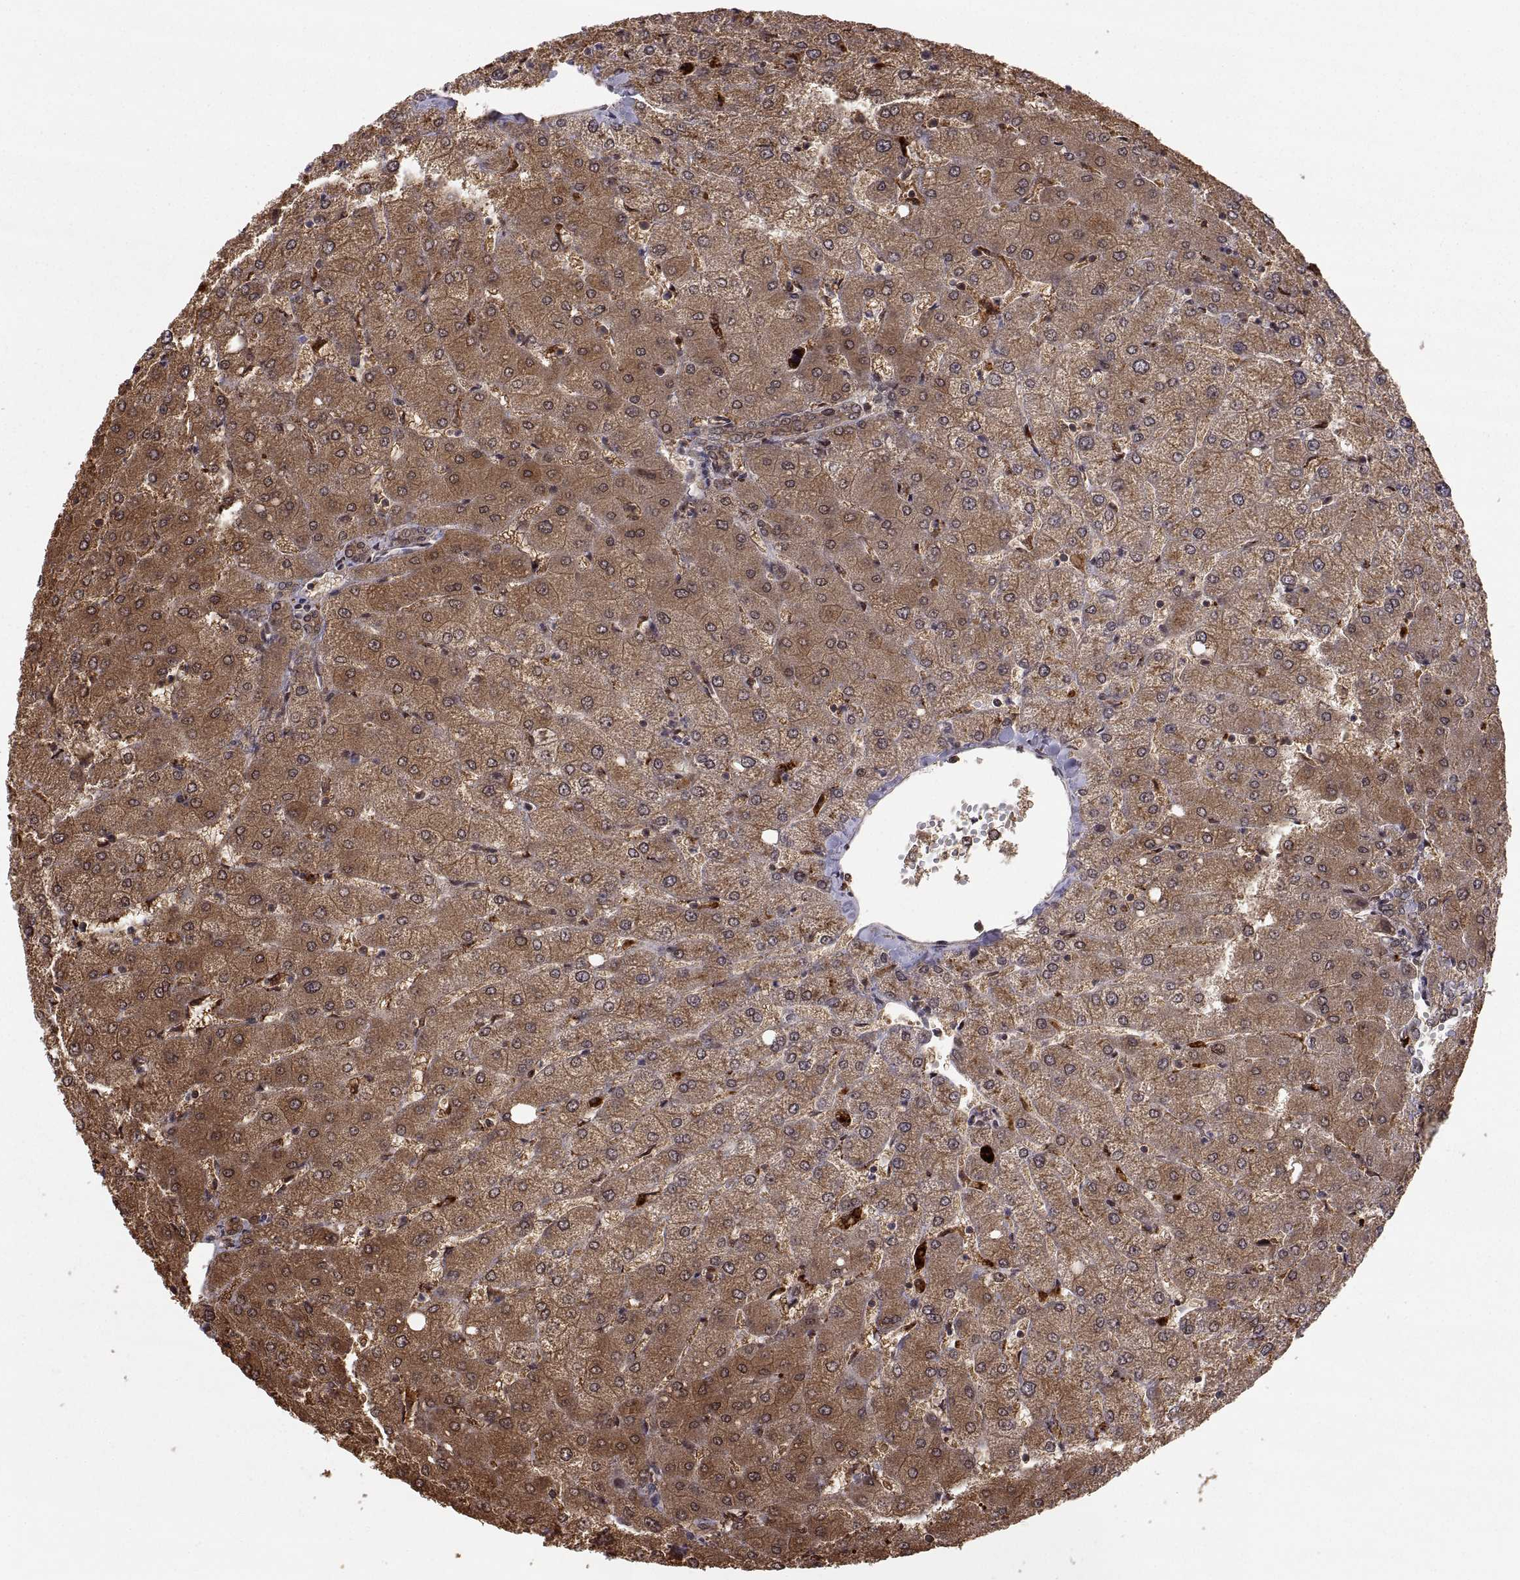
{"staining": {"intensity": "weak", "quantity": ">75%", "location": "cytoplasmic/membranous"}, "tissue": "liver", "cell_type": "Cholangiocytes", "image_type": "normal", "snomed": [{"axis": "morphology", "description": "Normal tissue, NOS"}, {"axis": "topography", "description": "Liver"}], "caption": "Immunohistochemical staining of unremarkable human liver reveals weak cytoplasmic/membranous protein staining in approximately >75% of cholangiocytes. (DAB (3,3'-diaminobenzidine) IHC with brightfield microscopy, high magnification).", "gene": "PSMC2", "patient": {"sex": "female", "age": 54}}